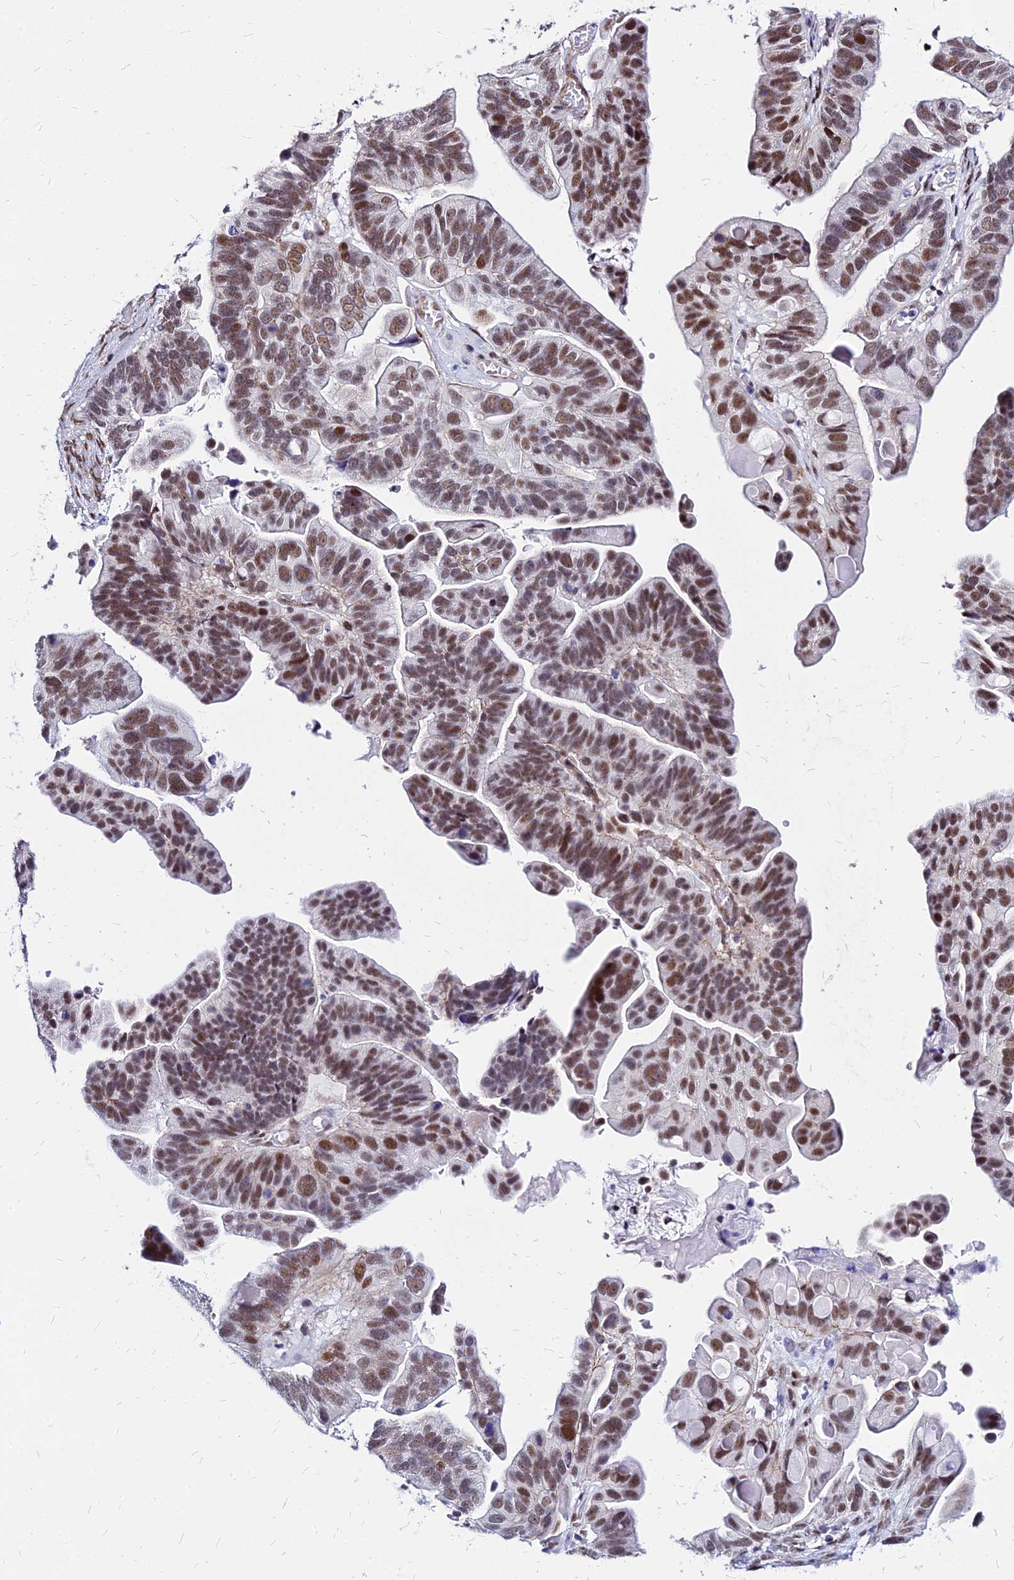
{"staining": {"intensity": "moderate", "quantity": ">75%", "location": "nuclear"}, "tissue": "ovarian cancer", "cell_type": "Tumor cells", "image_type": "cancer", "snomed": [{"axis": "morphology", "description": "Cystadenocarcinoma, serous, NOS"}, {"axis": "topography", "description": "Ovary"}], "caption": "An IHC image of neoplastic tissue is shown. Protein staining in brown labels moderate nuclear positivity in ovarian cancer (serous cystadenocarcinoma) within tumor cells. The staining was performed using DAB to visualize the protein expression in brown, while the nuclei were stained in blue with hematoxylin (Magnification: 20x).", "gene": "FDX2", "patient": {"sex": "female", "age": 56}}